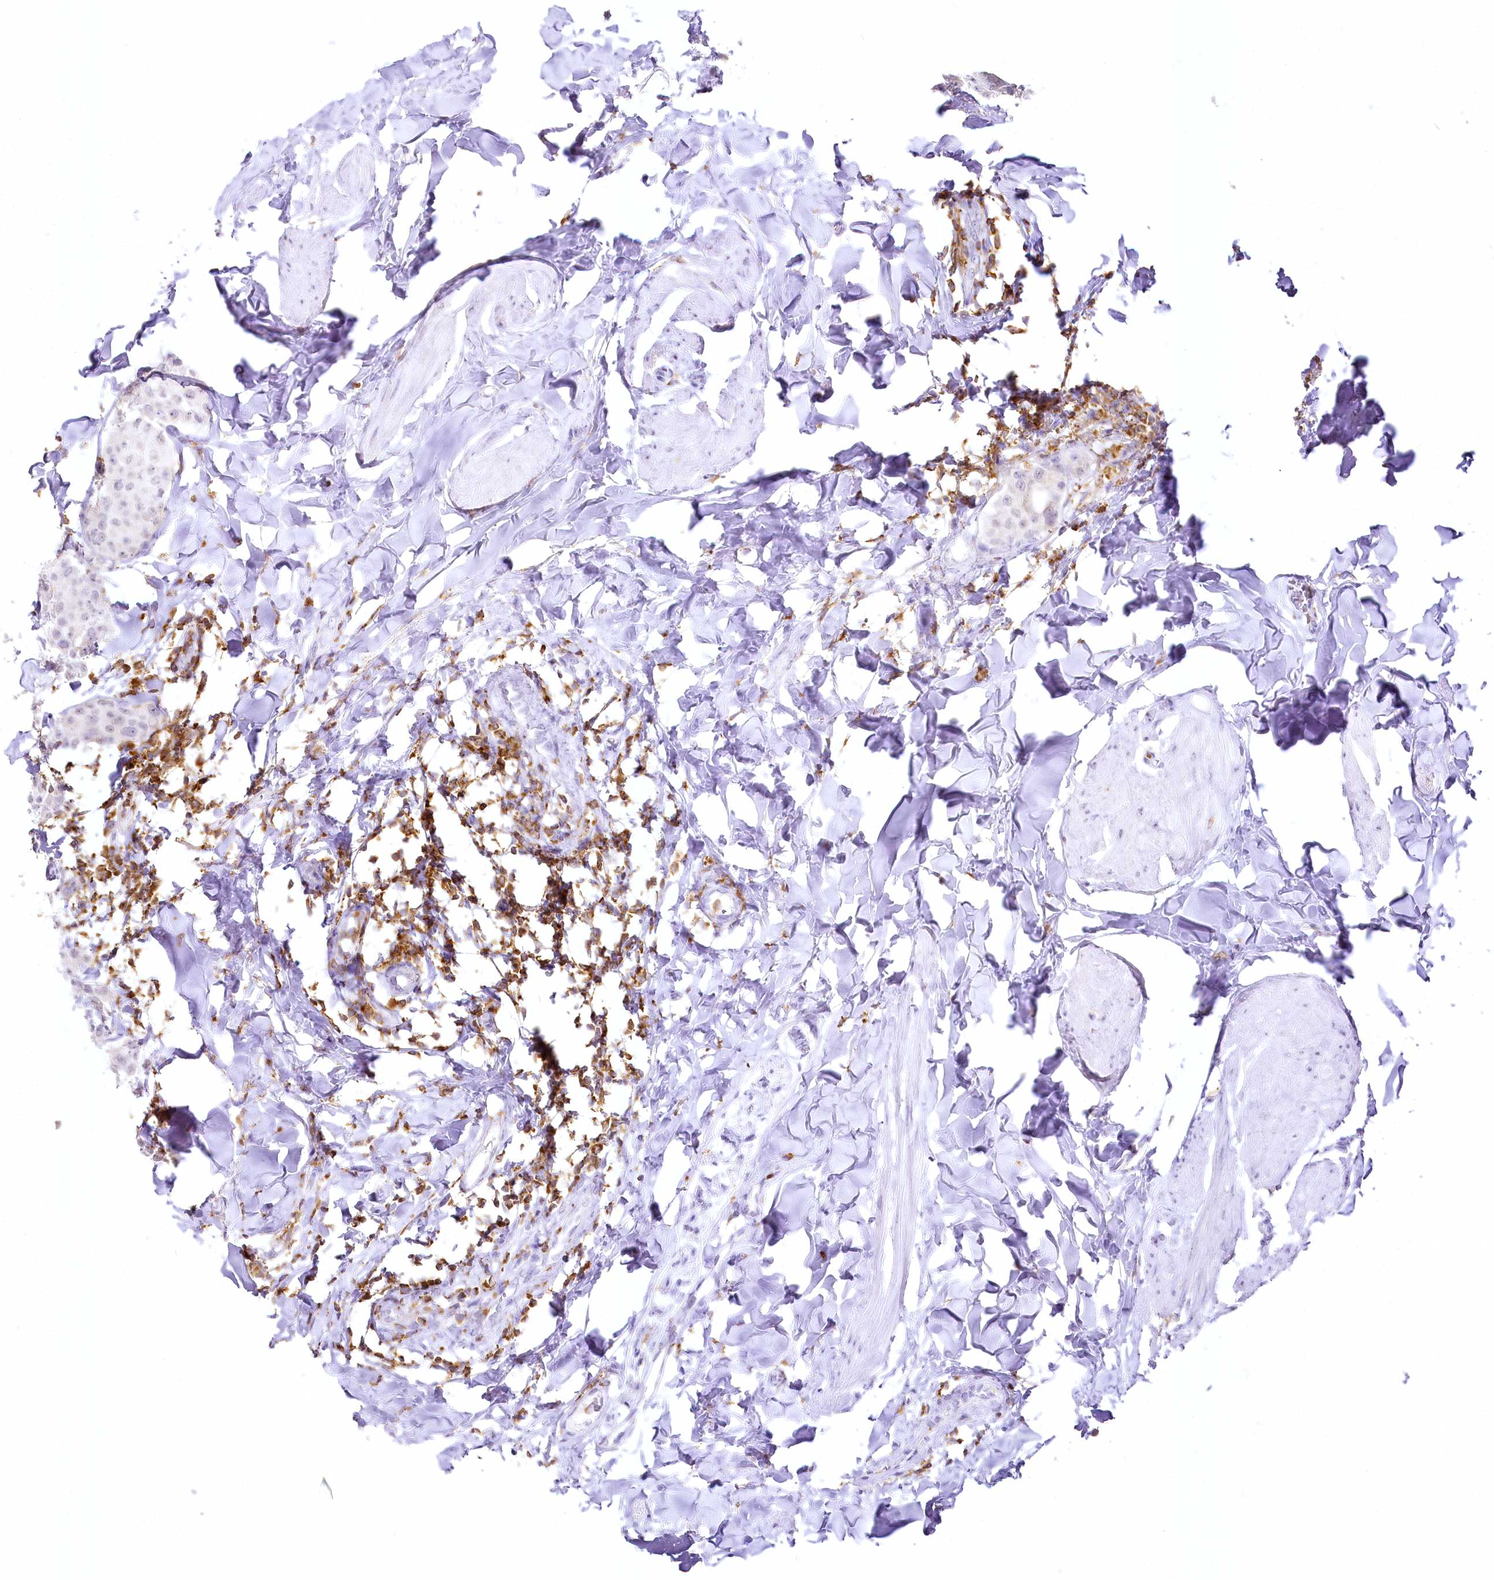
{"staining": {"intensity": "negative", "quantity": "none", "location": "none"}, "tissue": "breast cancer", "cell_type": "Tumor cells", "image_type": "cancer", "snomed": [{"axis": "morphology", "description": "Duct carcinoma"}, {"axis": "topography", "description": "Breast"}], "caption": "A high-resolution micrograph shows immunohistochemistry (IHC) staining of breast cancer (intraductal carcinoma), which reveals no significant positivity in tumor cells.", "gene": "DOCK2", "patient": {"sex": "female", "age": 40}}